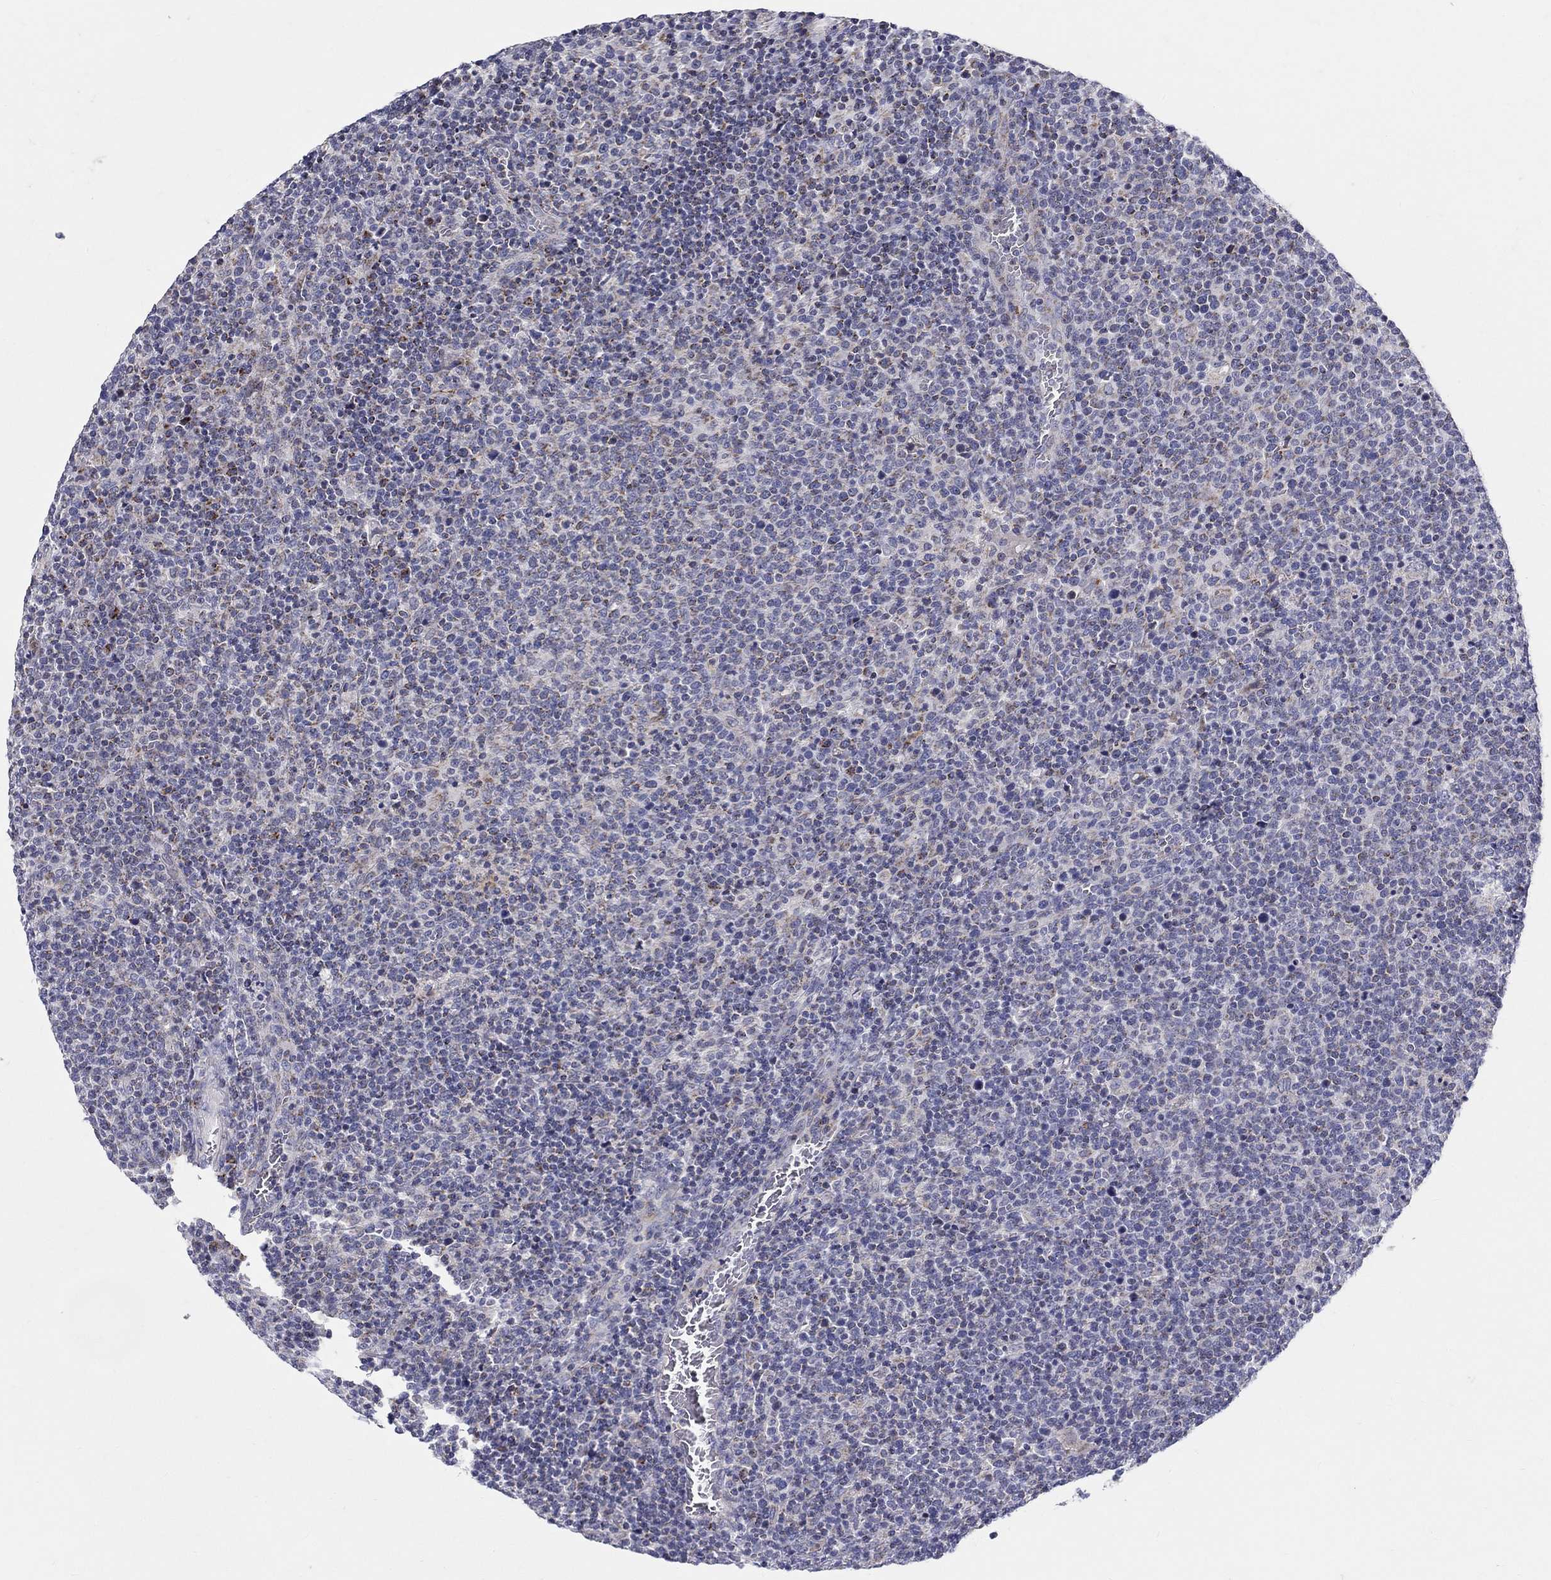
{"staining": {"intensity": "negative", "quantity": "none", "location": "none"}, "tissue": "lymphoma", "cell_type": "Tumor cells", "image_type": "cancer", "snomed": [{"axis": "morphology", "description": "Malignant lymphoma, non-Hodgkin's type, High grade"}, {"axis": "topography", "description": "Lymph node"}], "caption": "This is a photomicrograph of immunohistochemistry staining of high-grade malignant lymphoma, non-Hodgkin's type, which shows no expression in tumor cells. (Brightfield microscopy of DAB (3,3'-diaminobenzidine) immunohistochemistry at high magnification).", "gene": "HMX2", "patient": {"sex": "male", "age": 61}}